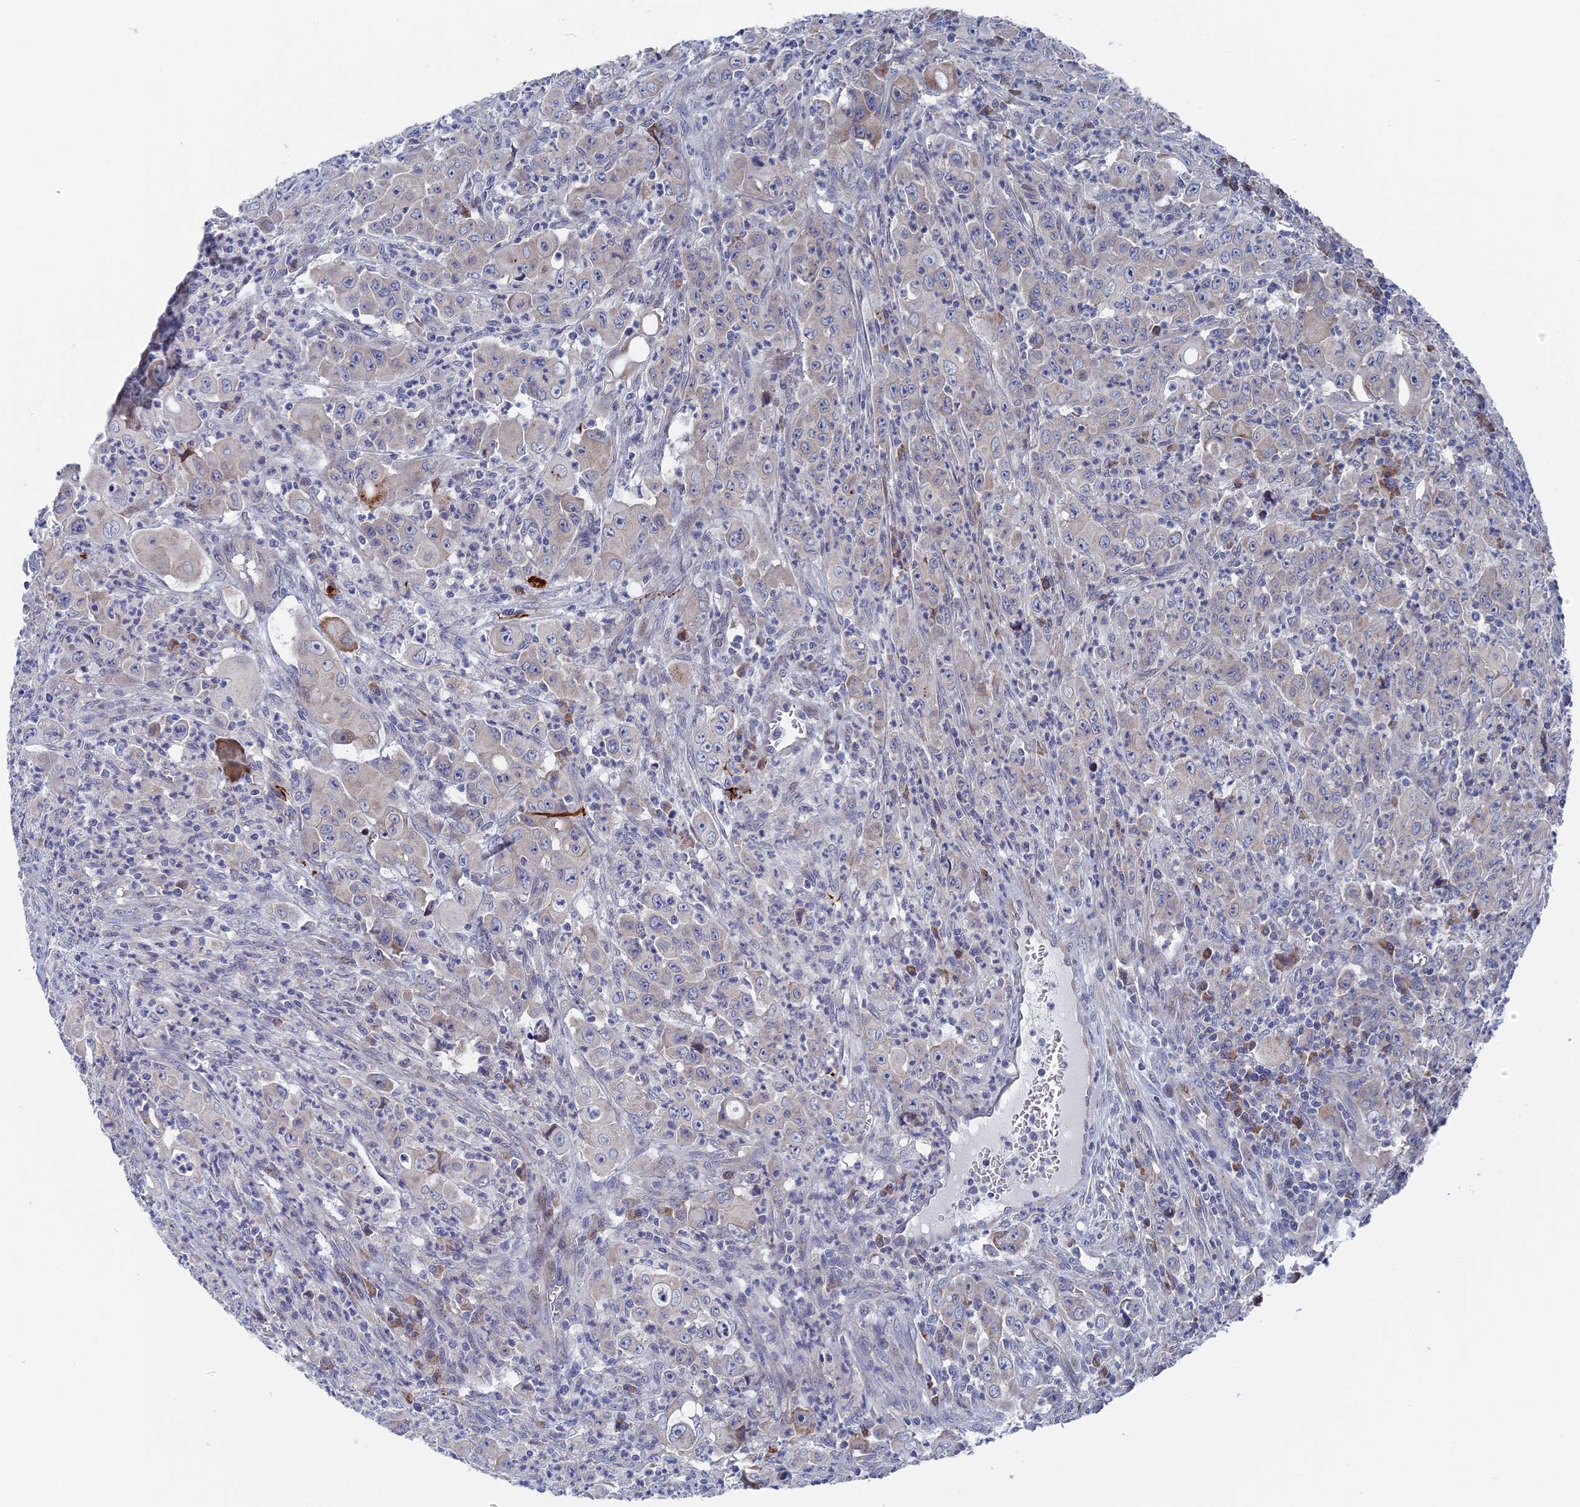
{"staining": {"intensity": "negative", "quantity": "none", "location": "none"}, "tissue": "colorectal cancer", "cell_type": "Tumor cells", "image_type": "cancer", "snomed": [{"axis": "morphology", "description": "Adenocarcinoma, NOS"}, {"axis": "topography", "description": "Colon"}], "caption": "IHC of human colorectal adenocarcinoma displays no staining in tumor cells.", "gene": "TMEM161A", "patient": {"sex": "male", "age": 51}}